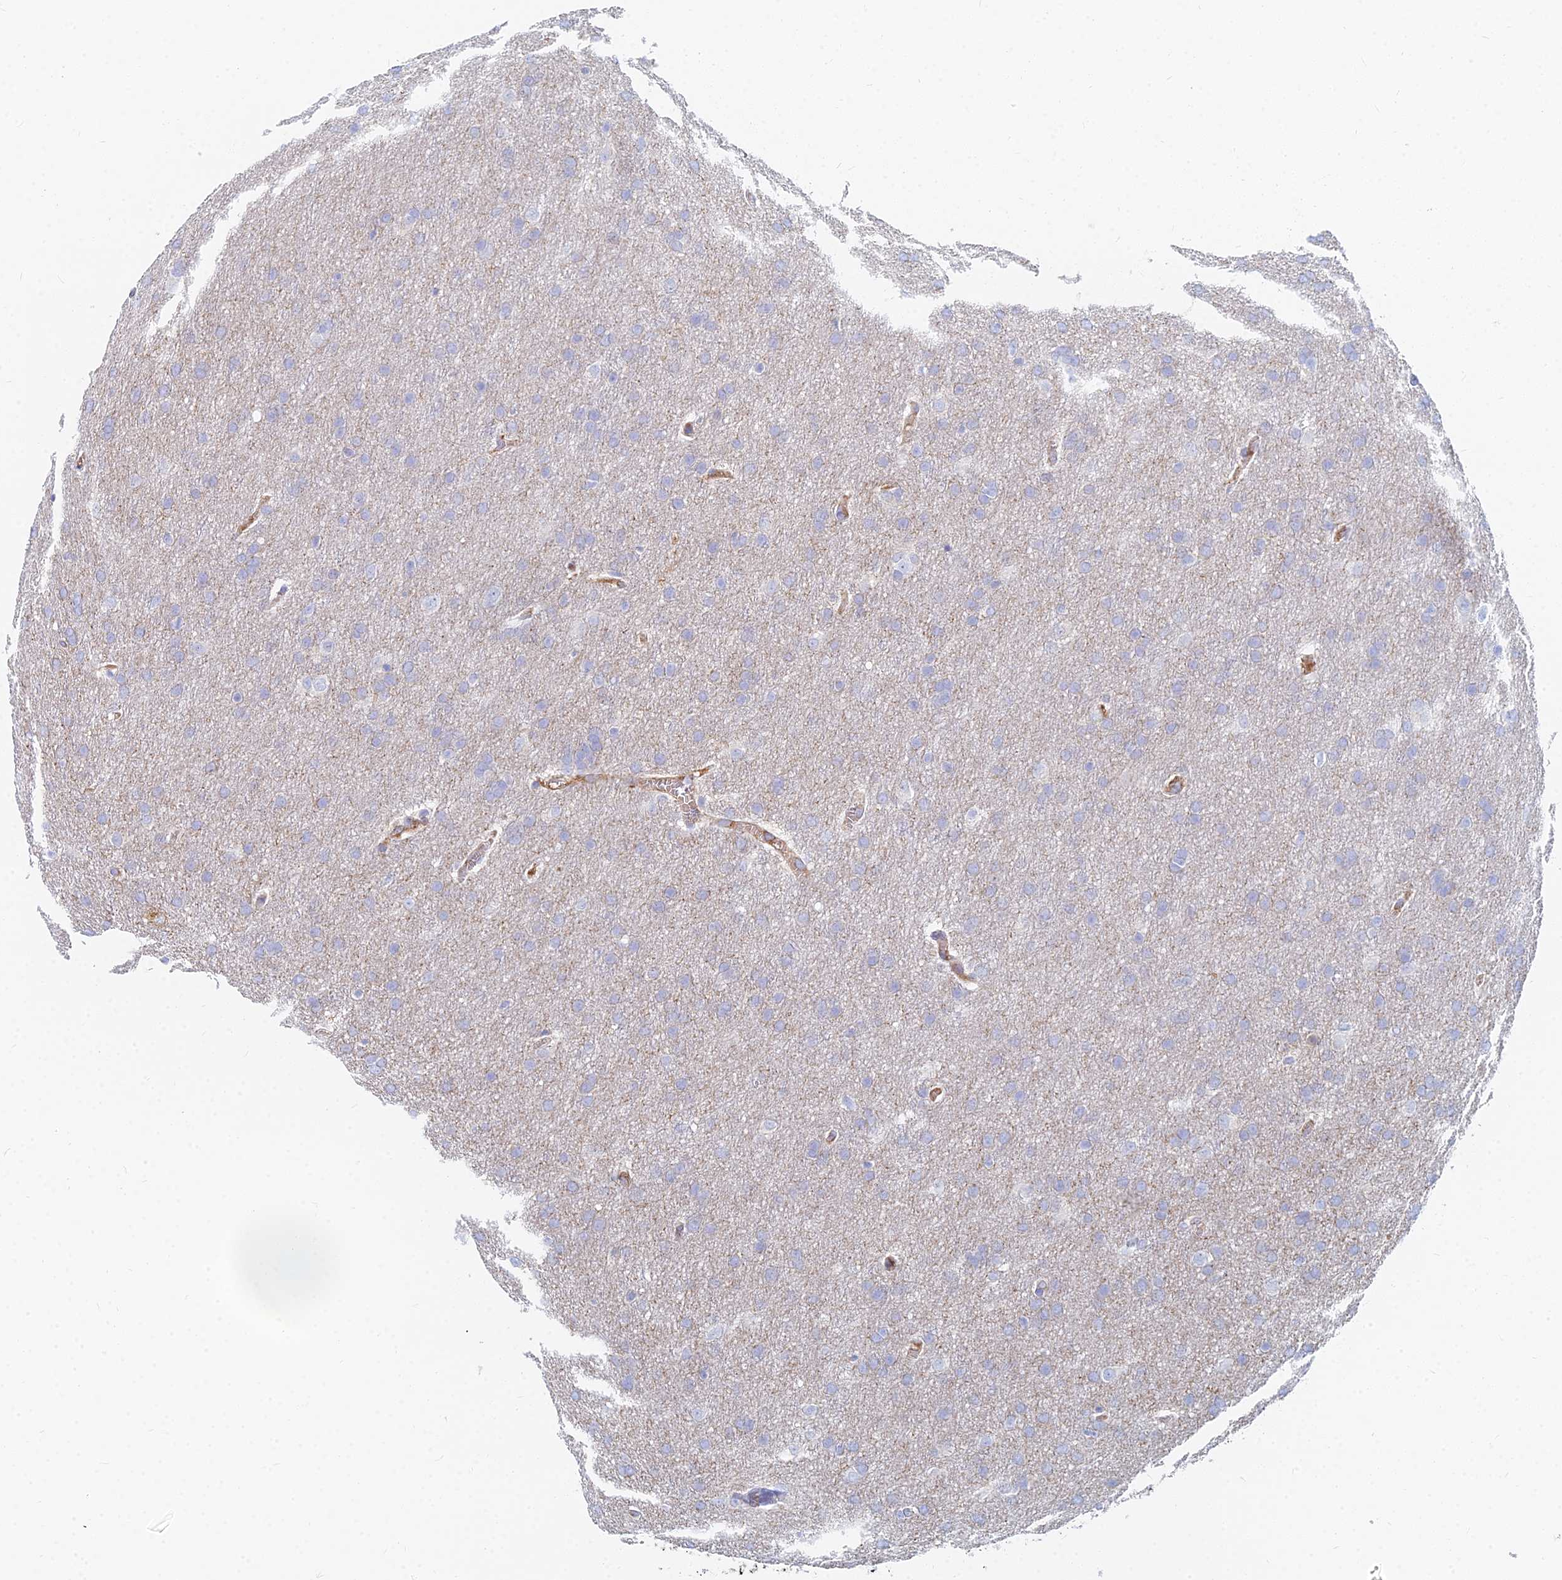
{"staining": {"intensity": "negative", "quantity": "none", "location": "none"}, "tissue": "glioma", "cell_type": "Tumor cells", "image_type": "cancer", "snomed": [{"axis": "morphology", "description": "Glioma, malignant, Low grade"}, {"axis": "topography", "description": "Brain"}], "caption": "Photomicrograph shows no significant protein expression in tumor cells of malignant glioma (low-grade). The staining was performed using DAB to visualize the protein expression in brown, while the nuclei were stained in blue with hematoxylin (Magnification: 20x).", "gene": "GPR42", "patient": {"sex": "female", "age": 32}}